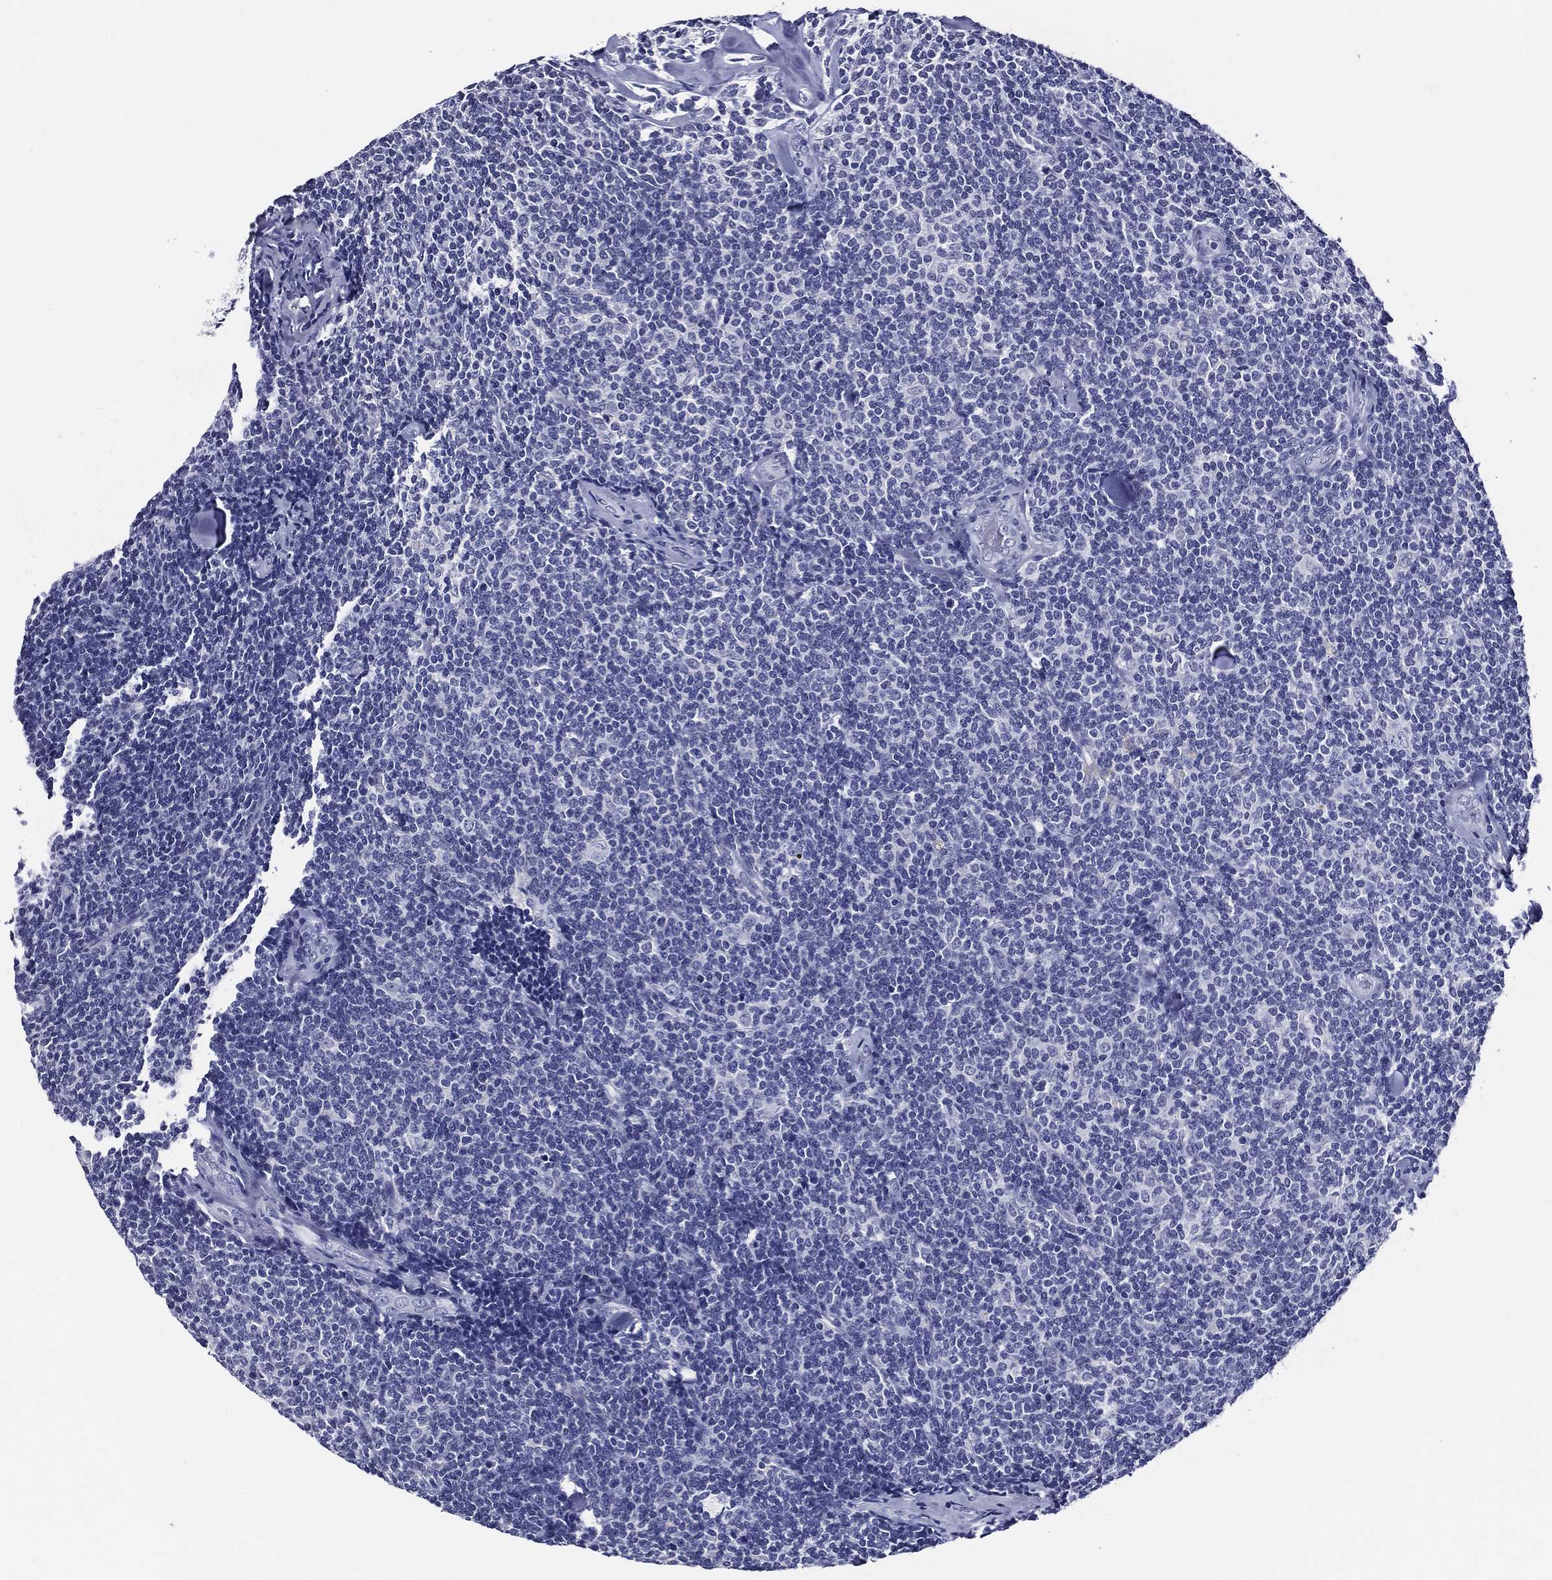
{"staining": {"intensity": "negative", "quantity": "none", "location": "none"}, "tissue": "lymphoma", "cell_type": "Tumor cells", "image_type": "cancer", "snomed": [{"axis": "morphology", "description": "Malignant lymphoma, non-Hodgkin's type, Low grade"}, {"axis": "topography", "description": "Lymph node"}], "caption": "The micrograph demonstrates no staining of tumor cells in malignant lymphoma, non-Hodgkin's type (low-grade).", "gene": "ACE2", "patient": {"sex": "female", "age": 56}}